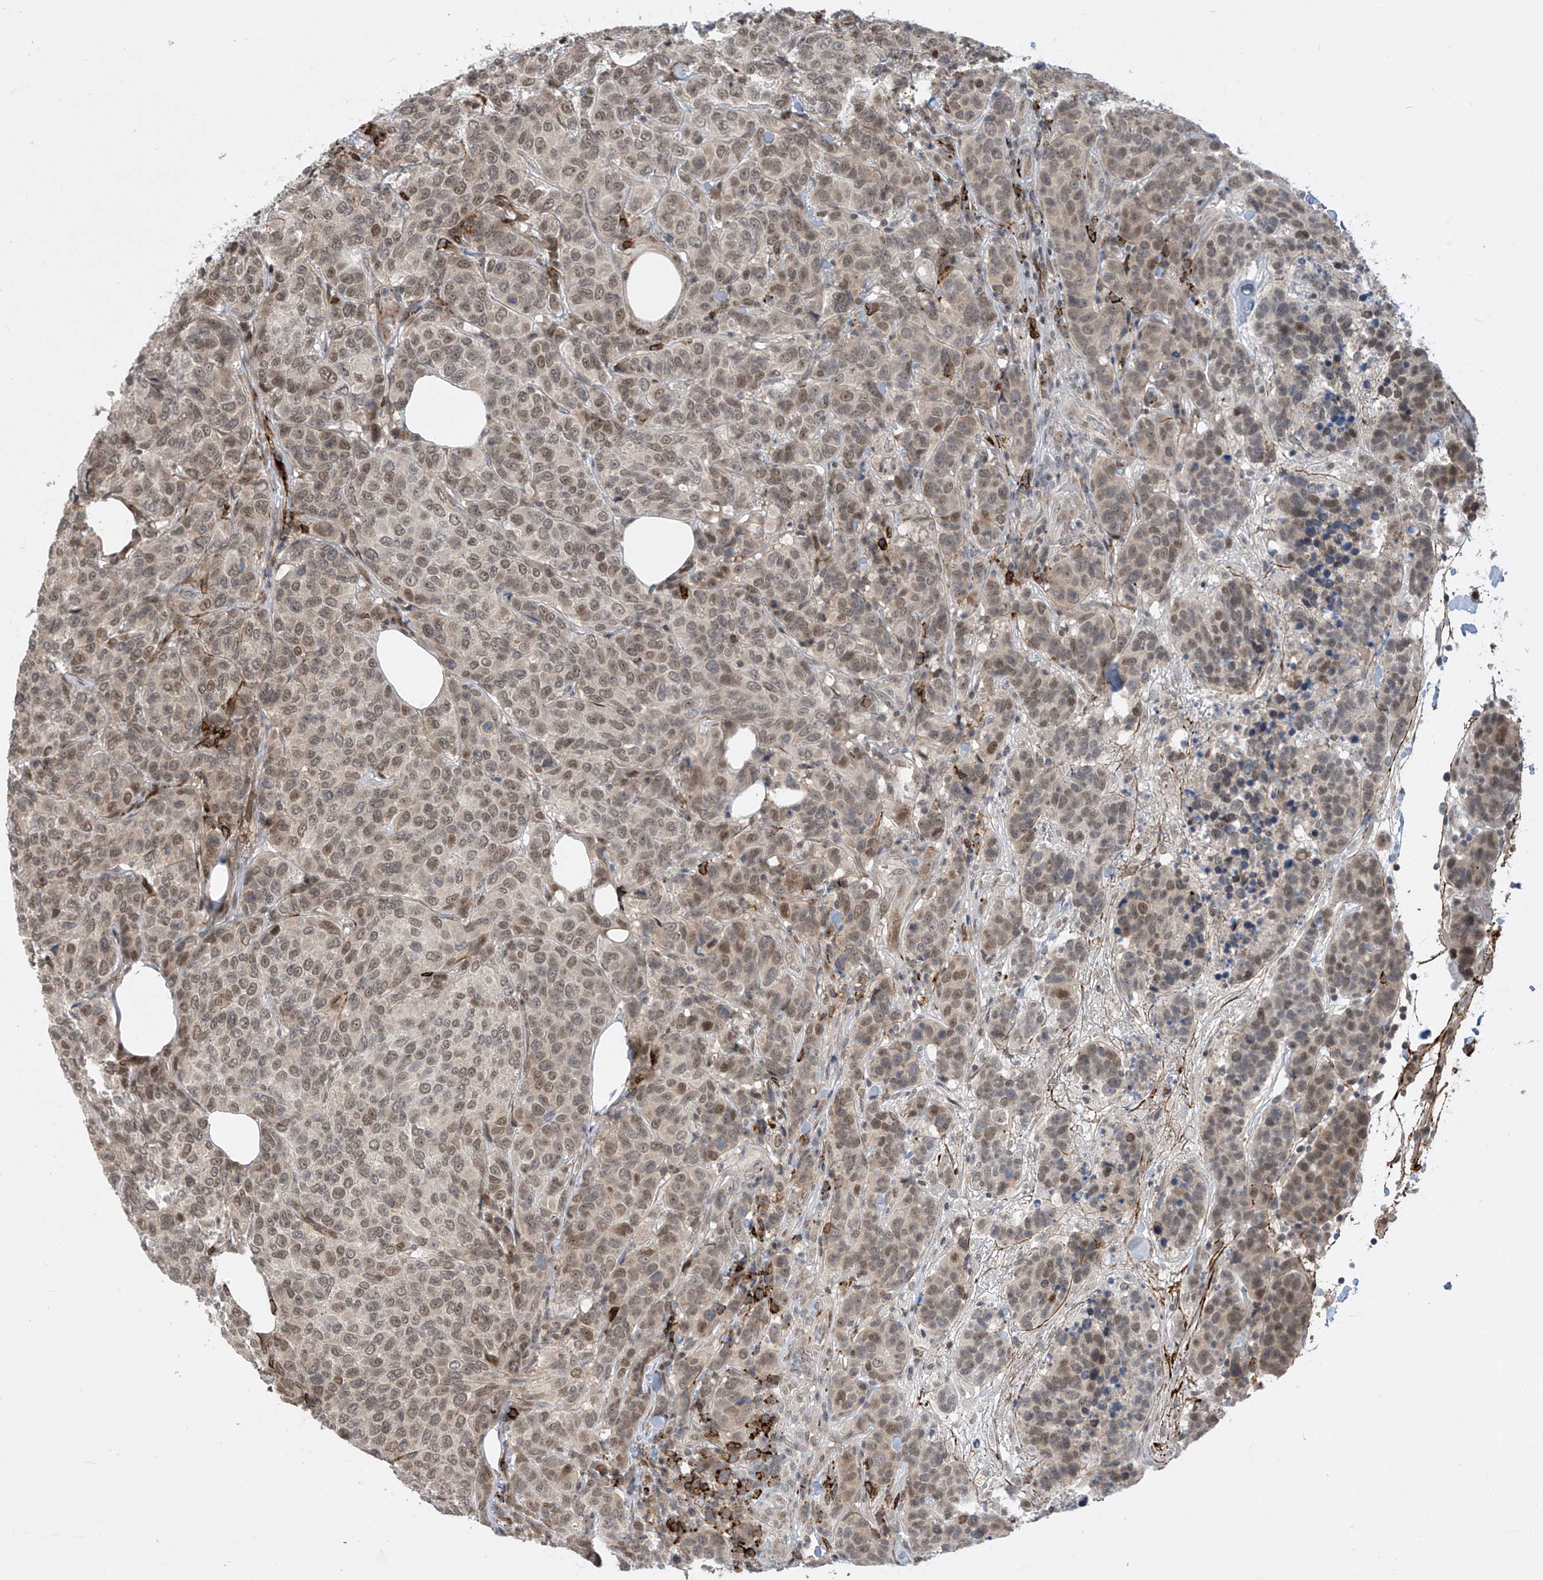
{"staining": {"intensity": "moderate", "quantity": ">75%", "location": "nuclear"}, "tissue": "breast cancer", "cell_type": "Tumor cells", "image_type": "cancer", "snomed": [{"axis": "morphology", "description": "Duct carcinoma"}, {"axis": "topography", "description": "Breast"}], "caption": "Human breast cancer stained with a brown dye displays moderate nuclear positive staining in approximately >75% of tumor cells.", "gene": "LAGE3", "patient": {"sex": "female", "age": 55}}